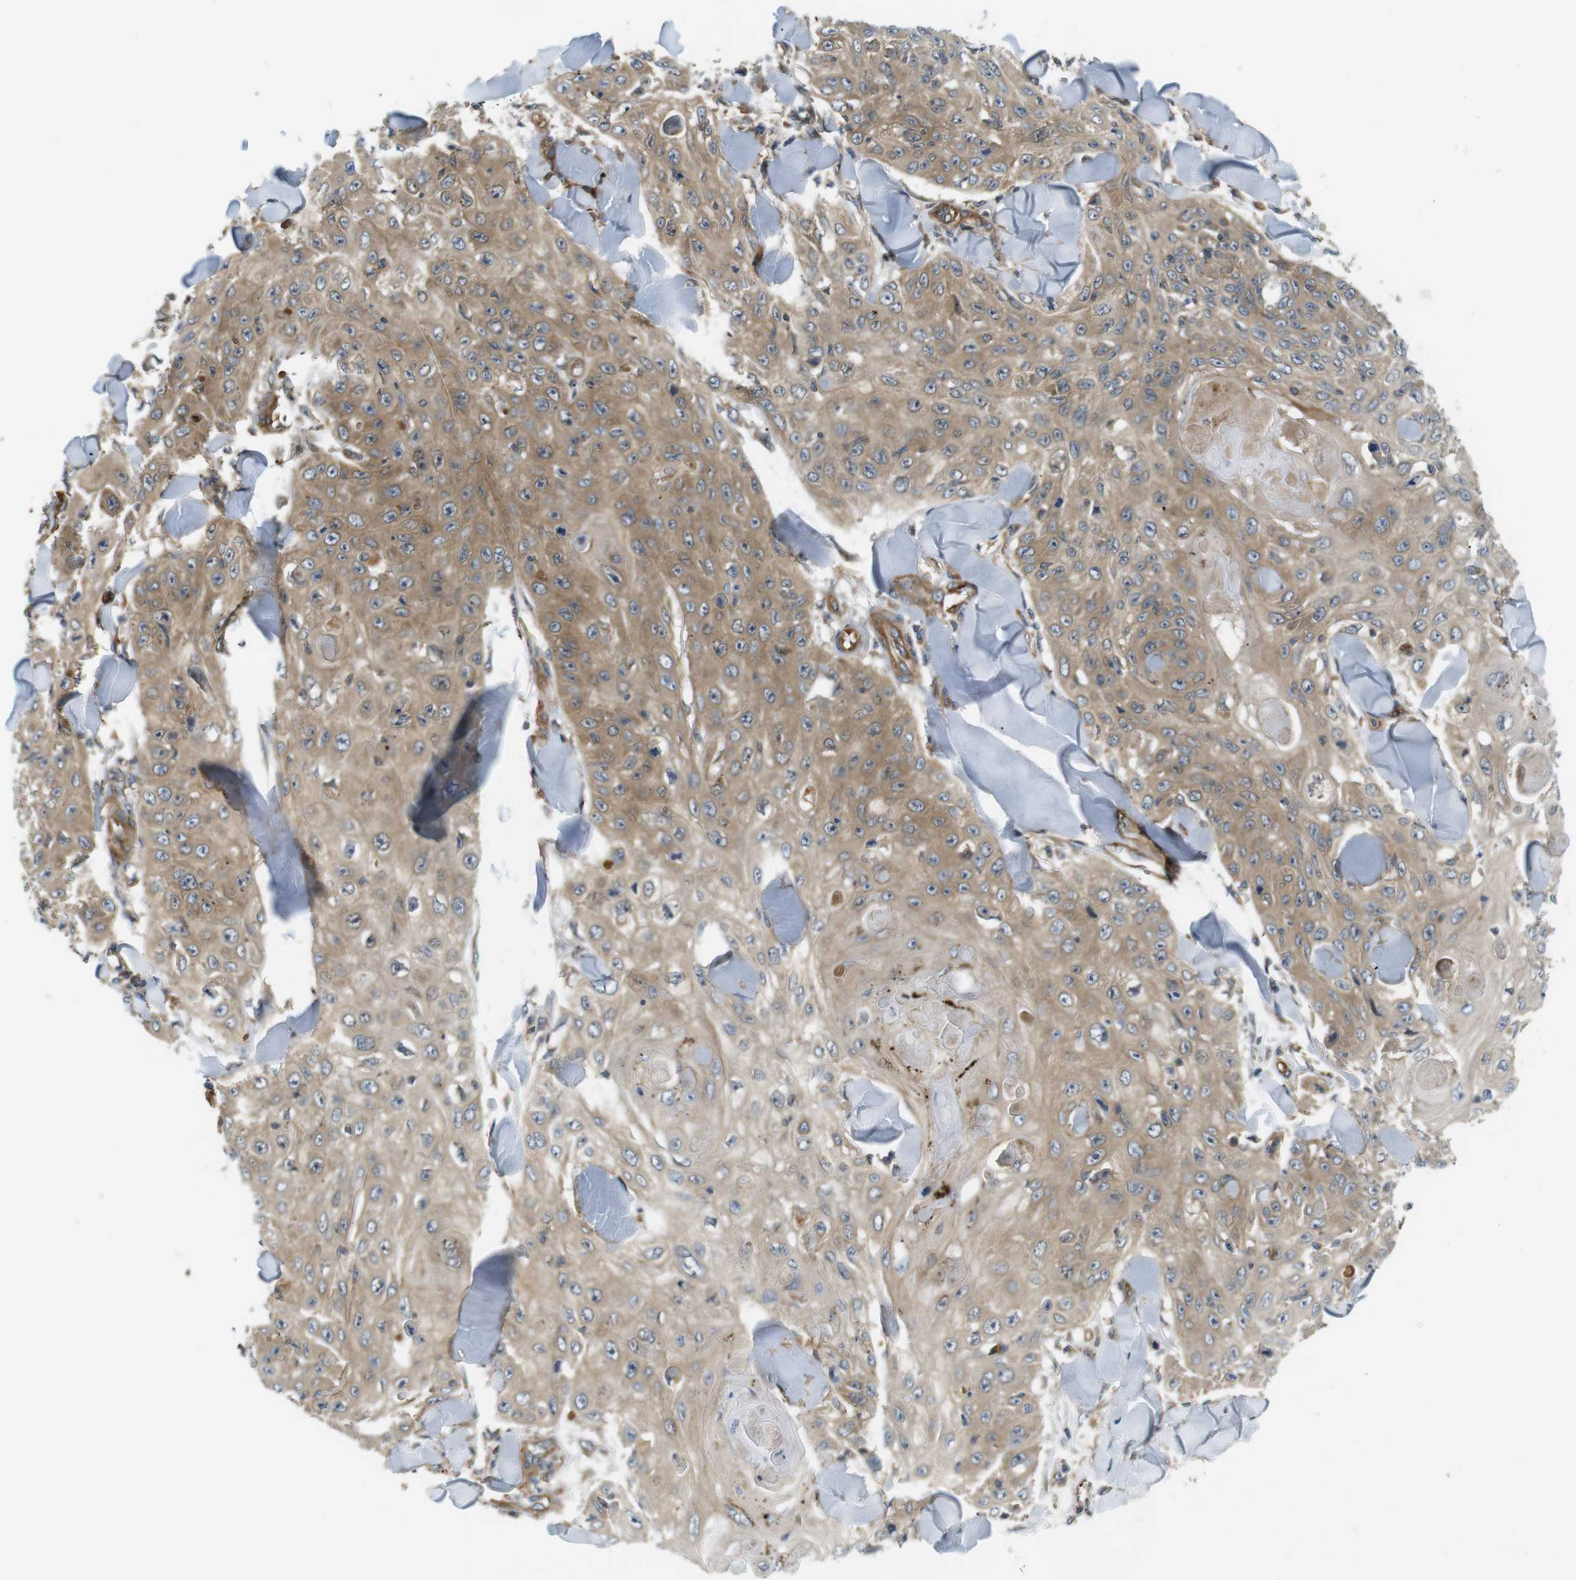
{"staining": {"intensity": "moderate", "quantity": ">75%", "location": "cytoplasmic/membranous"}, "tissue": "skin cancer", "cell_type": "Tumor cells", "image_type": "cancer", "snomed": [{"axis": "morphology", "description": "Squamous cell carcinoma, NOS"}, {"axis": "topography", "description": "Skin"}], "caption": "A high-resolution histopathology image shows immunohistochemistry staining of skin cancer, which shows moderate cytoplasmic/membranous positivity in approximately >75% of tumor cells.", "gene": "TSC1", "patient": {"sex": "male", "age": 86}}